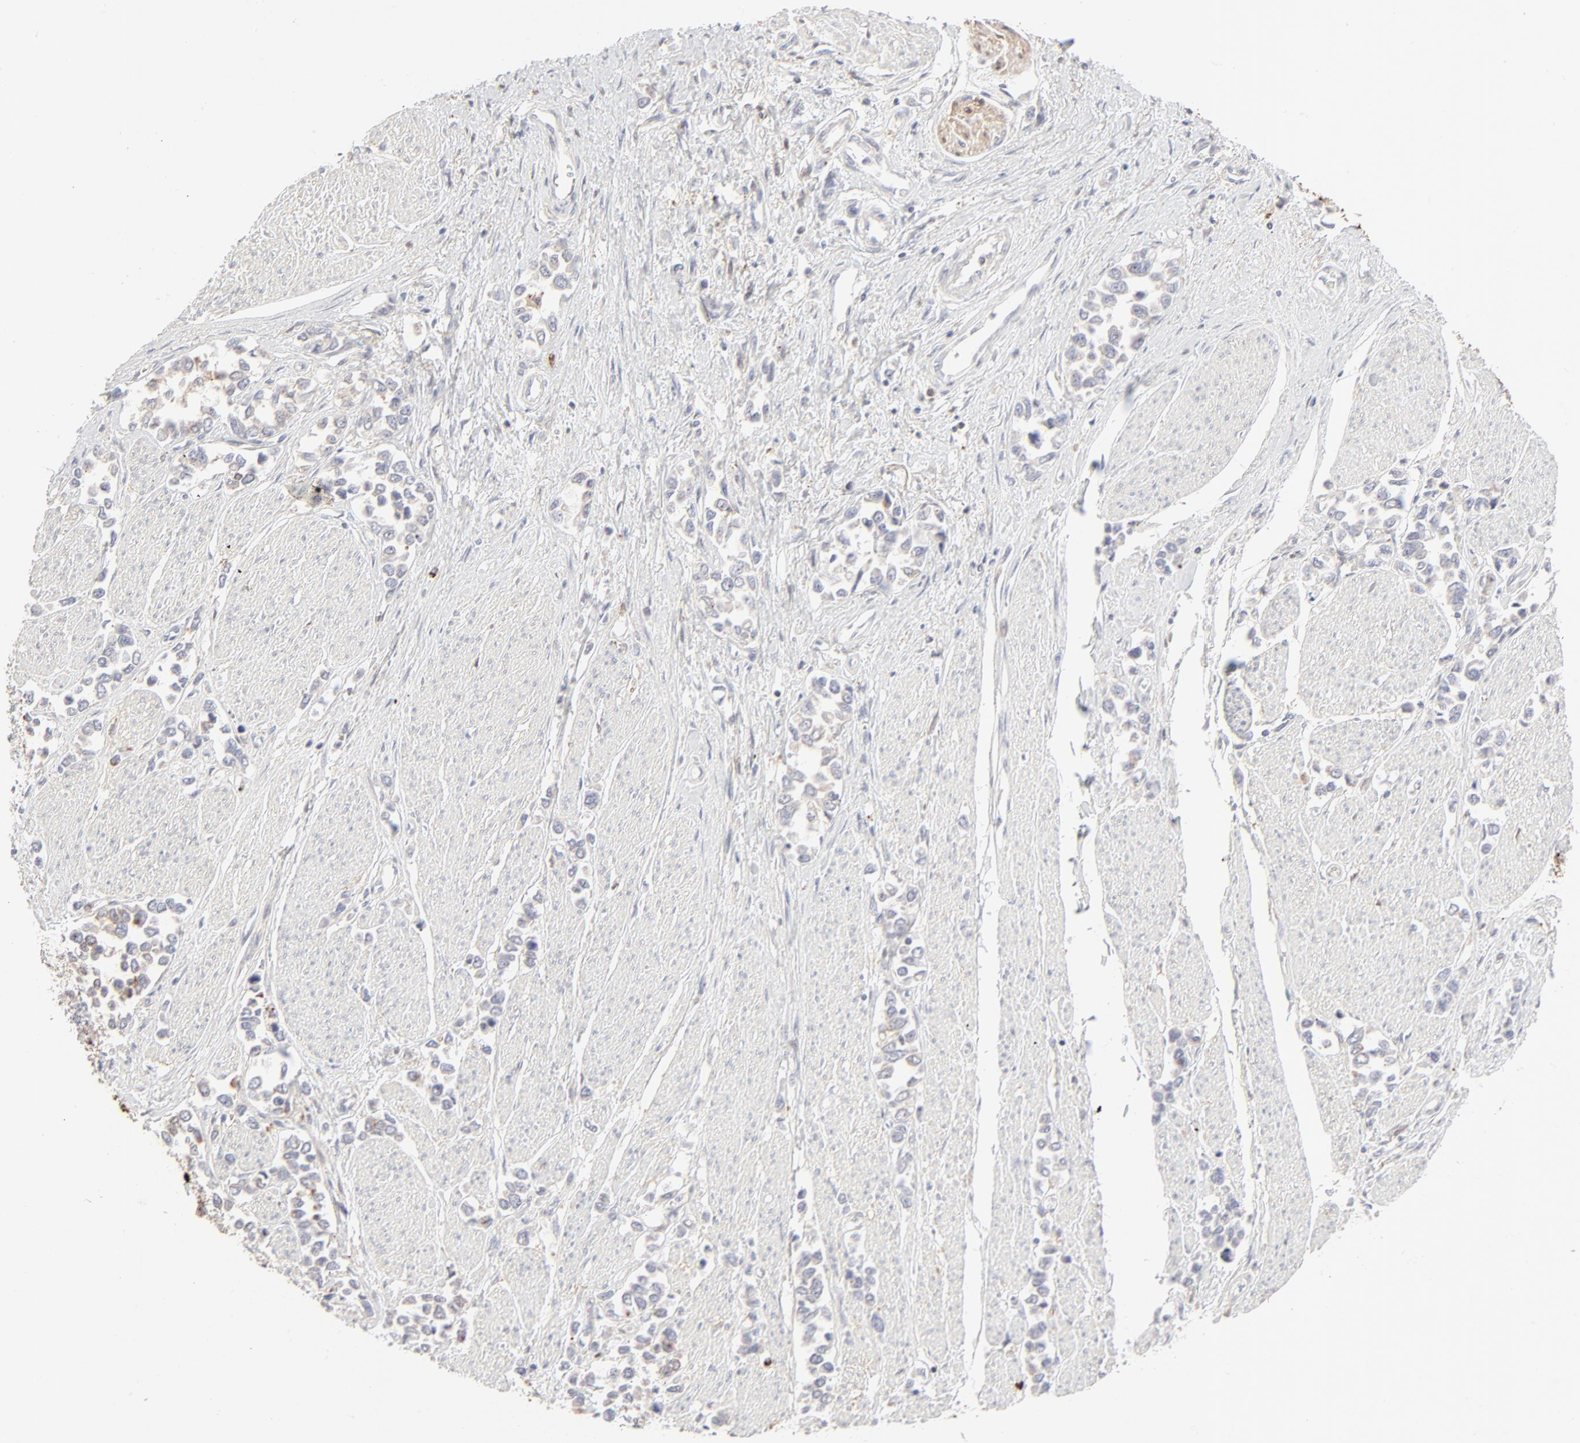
{"staining": {"intensity": "negative", "quantity": "none", "location": "none"}, "tissue": "stomach cancer", "cell_type": "Tumor cells", "image_type": "cancer", "snomed": [{"axis": "morphology", "description": "Adenocarcinoma, NOS"}, {"axis": "topography", "description": "Stomach, upper"}], "caption": "Immunohistochemistry histopathology image of neoplastic tissue: stomach cancer (adenocarcinoma) stained with DAB shows no significant protein staining in tumor cells.", "gene": "LGALS2", "patient": {"sex": "male", "age": 76}}